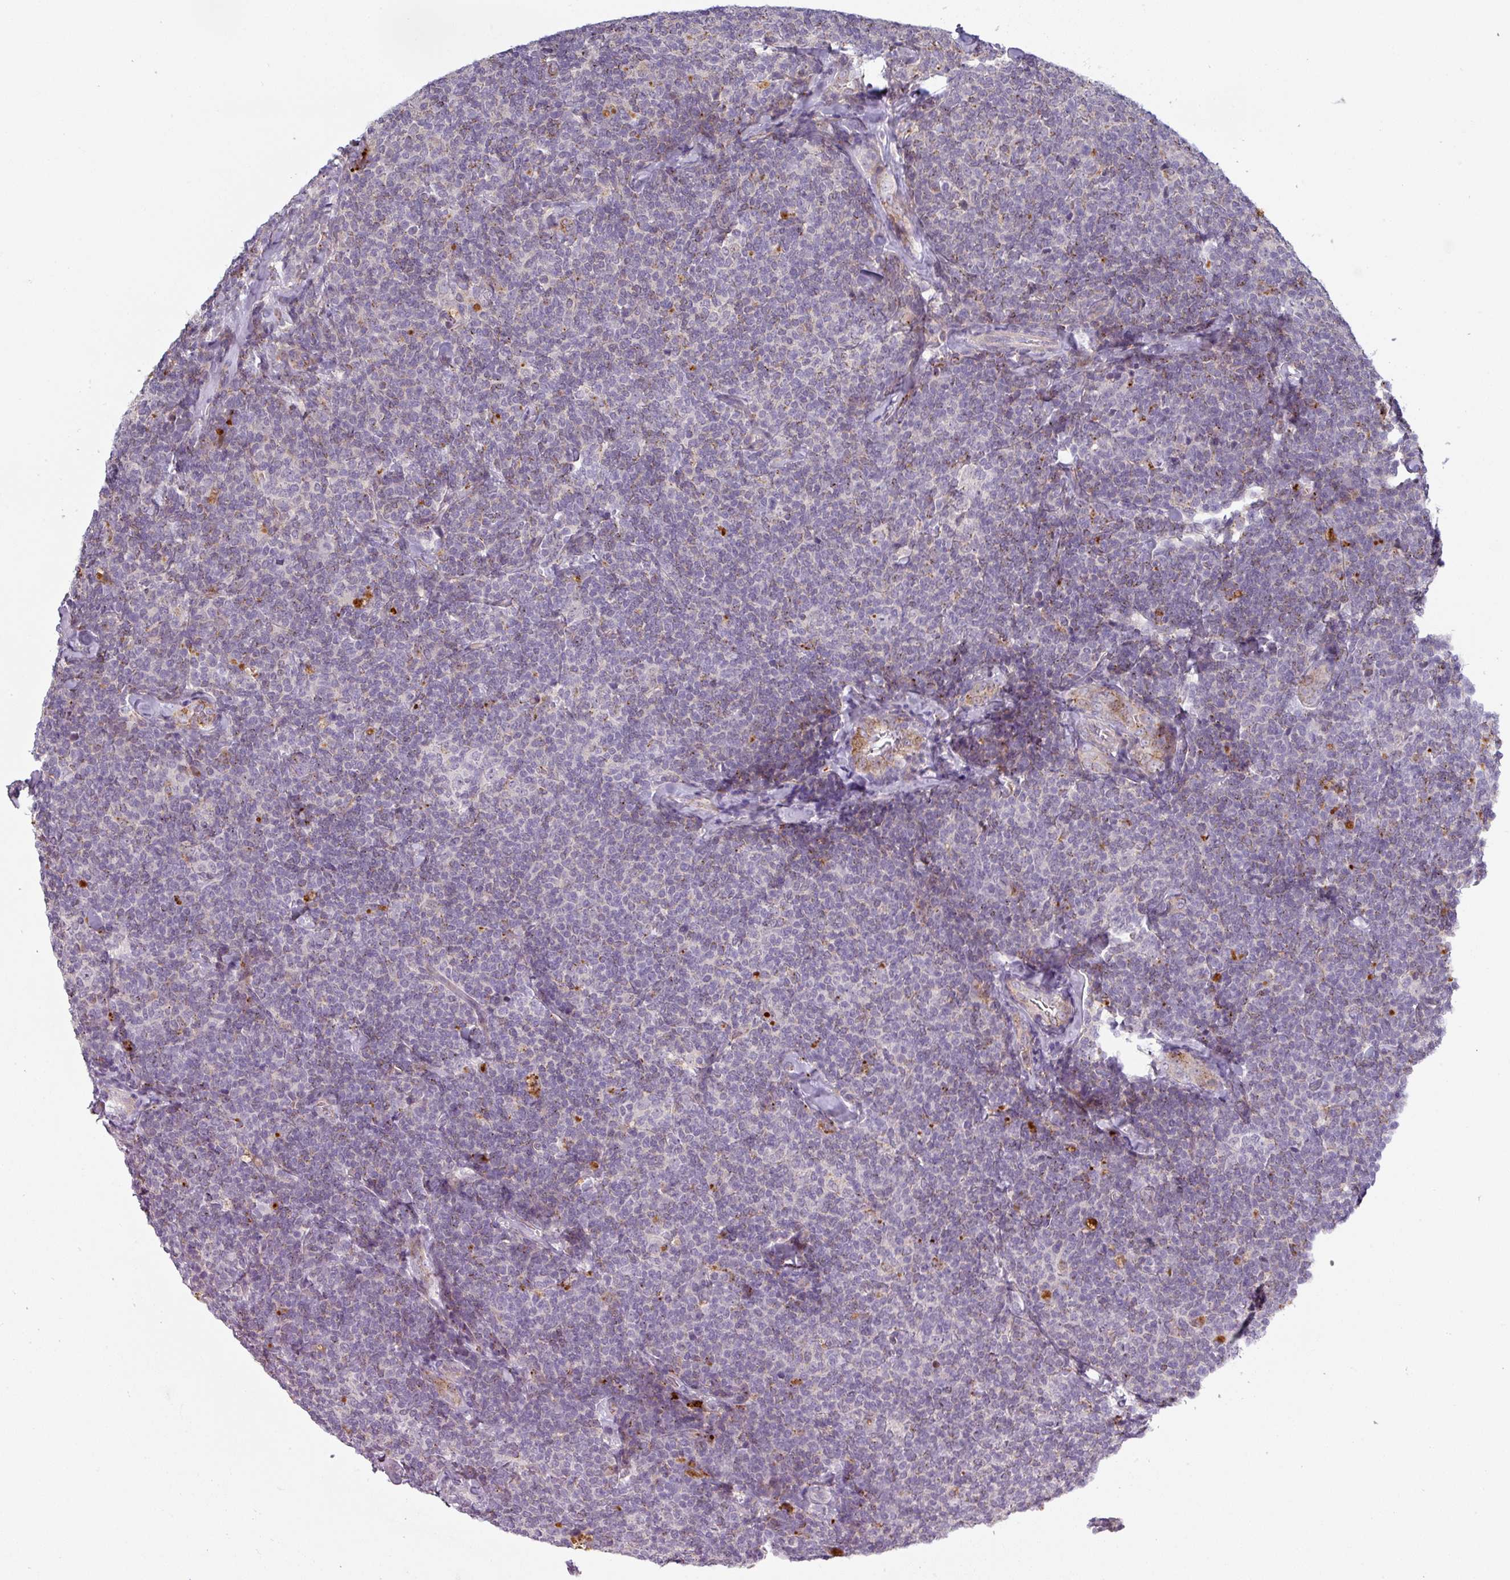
{"staining": {"intensity": "negative", "quantity": "none", "location": "none"}, "tissue": "lymphoma", "cell_type": "Tumor cells", "image_type": "cancer", "snomed": [{"axis": "morphology", "description": "Malignant lymphoma, non-Hodgkin's type, Low grade"}, {"axis": "topography", "description": "Lymph node"}], "caption": "Image shows no protein expression in tumor cells of malignant lymphoma, non-Hodgkin's type (low-grade) tissue. (DAB (3,3'-diaminobenzidine) immunohistochemistry (IHC) with hematoxylin counter stain).", "gene": "C2orf16", "patient": {"sex": "female", "age": 56}}